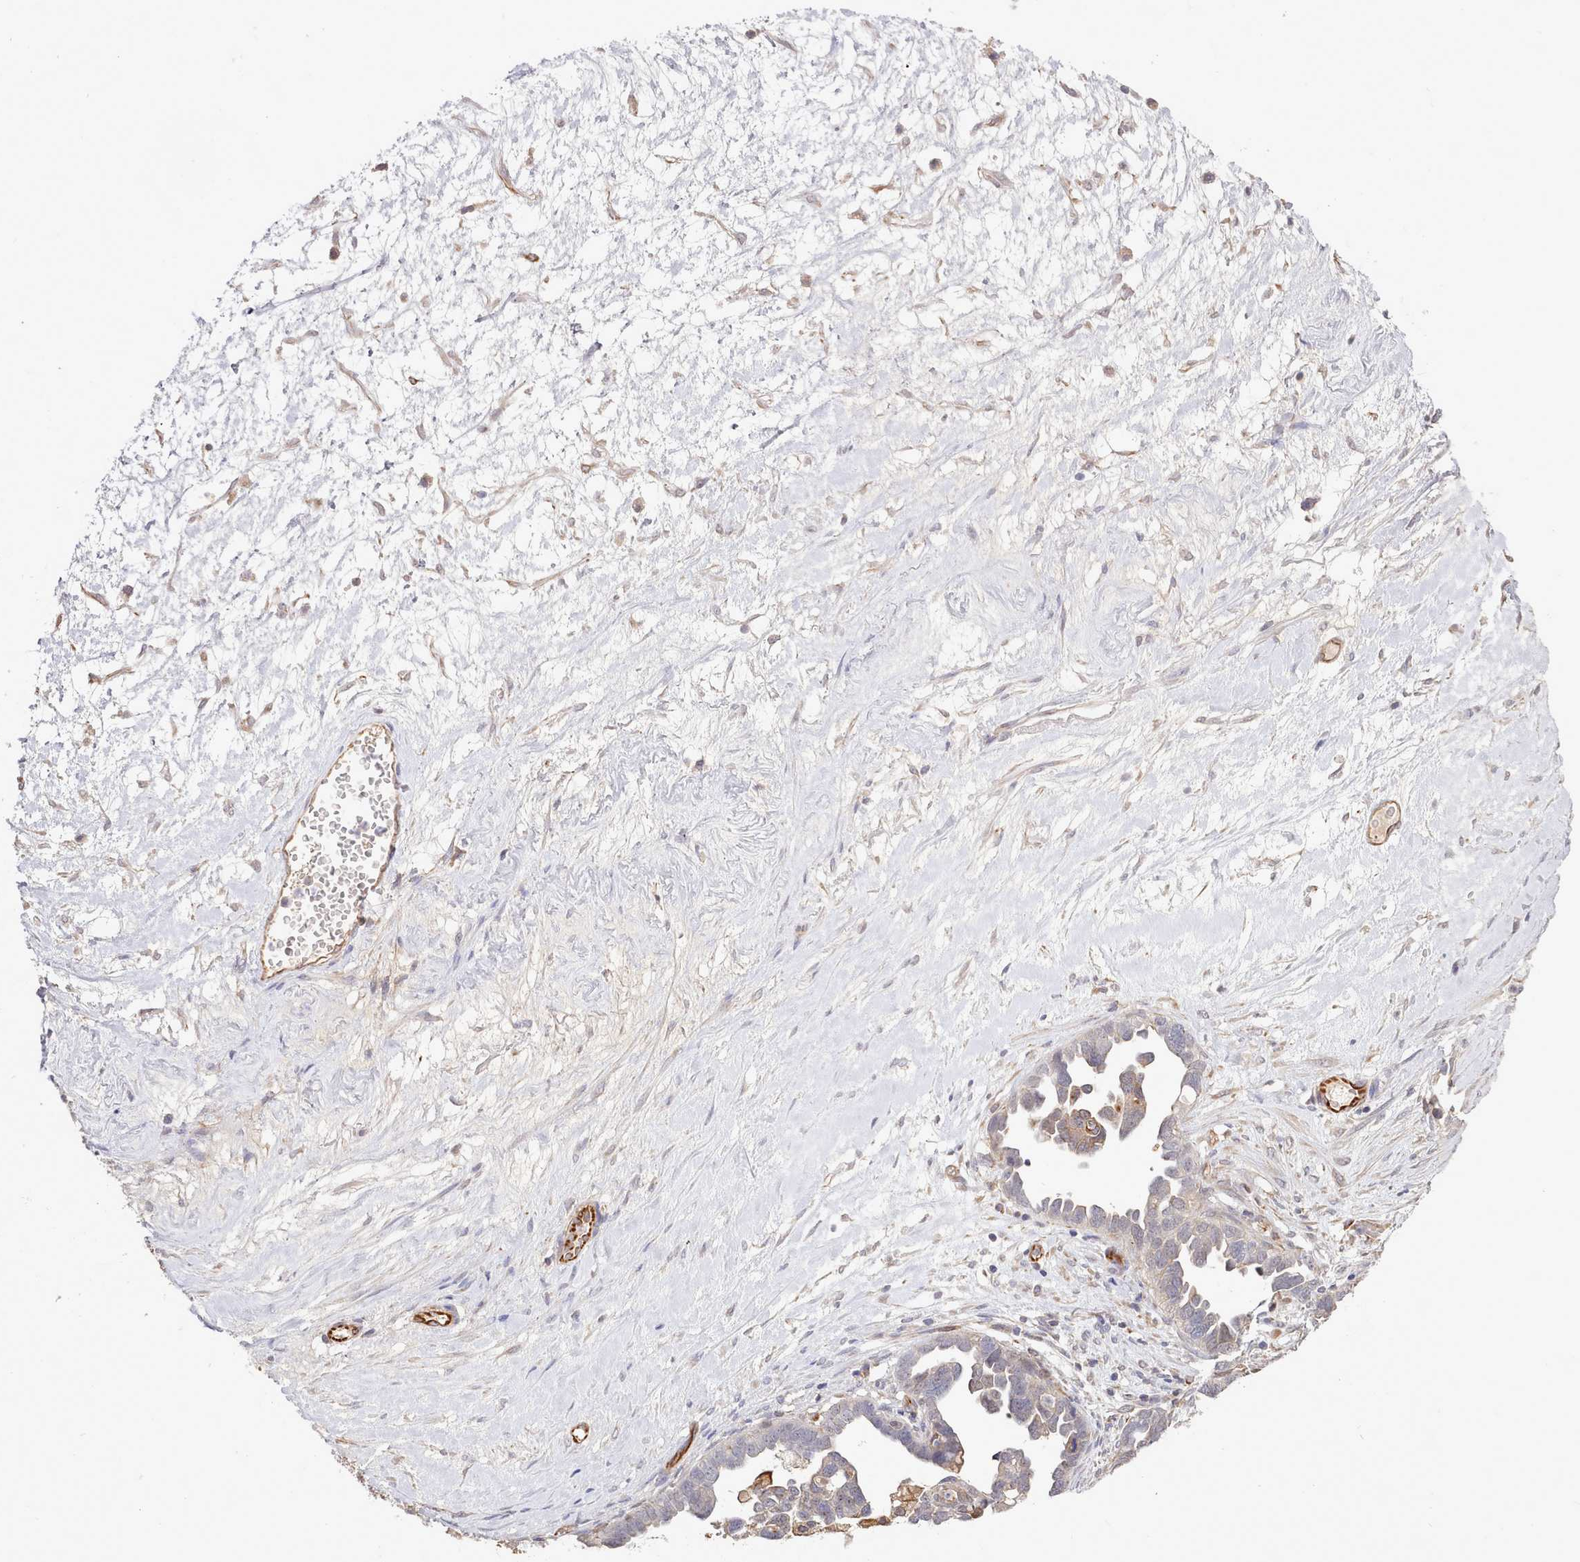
{"staining": {"intensity": "negative", "quantity": "none", "location": "none"}, "tissue": "ovarian cancer", "cell_type": "Tumor cells", "image_type": "cancer", "snomed": [{"axis": "morphology", "description": "Cystadenocarcinoma, serous, NOS"}, {"axis": "topography", "description": "Ovary"}], "caption": "There is no significant expression in tumor cells of ovarian cancer (serous cystadenocarcinoma).", "gene": "ZC3H13", "patient": {"sex": "female", "age": 54}}